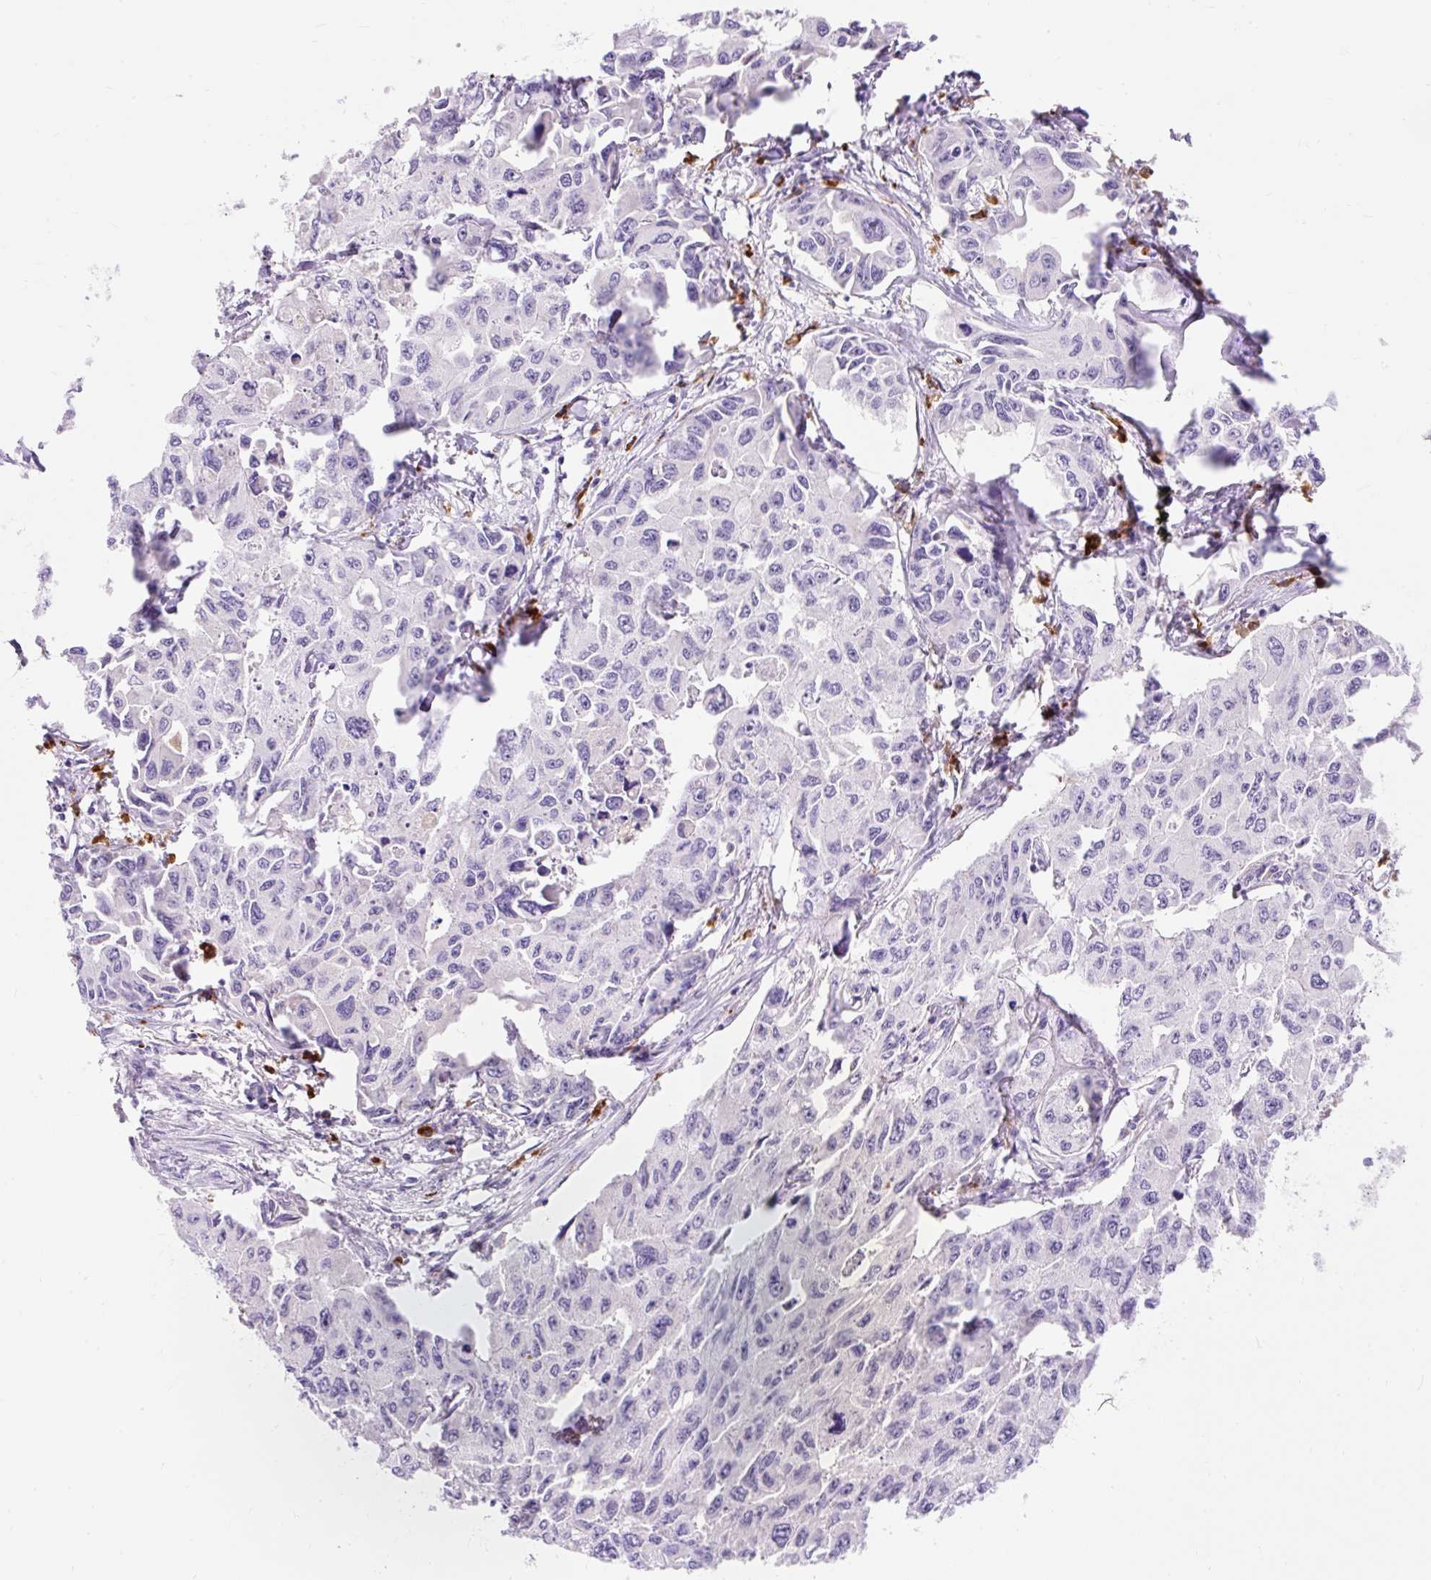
{"staining": {"intensity": "negative", "quantity": "none", "location": "none"}, "tissue": "lung cancer", "cell_type": "Tumor cells", "image_type": "cancer", "snomed": [{"axis": "morphology", "description": "Adenocarcinoma, NOS"}, {"axis": "topography", "description": "Lung"}], "caption": "Tumor cells show no significant staining in lung cancer (adenocarcinoma).", "gene": "TMEM150C", "patient": {"sex": "male", "age": 64}}